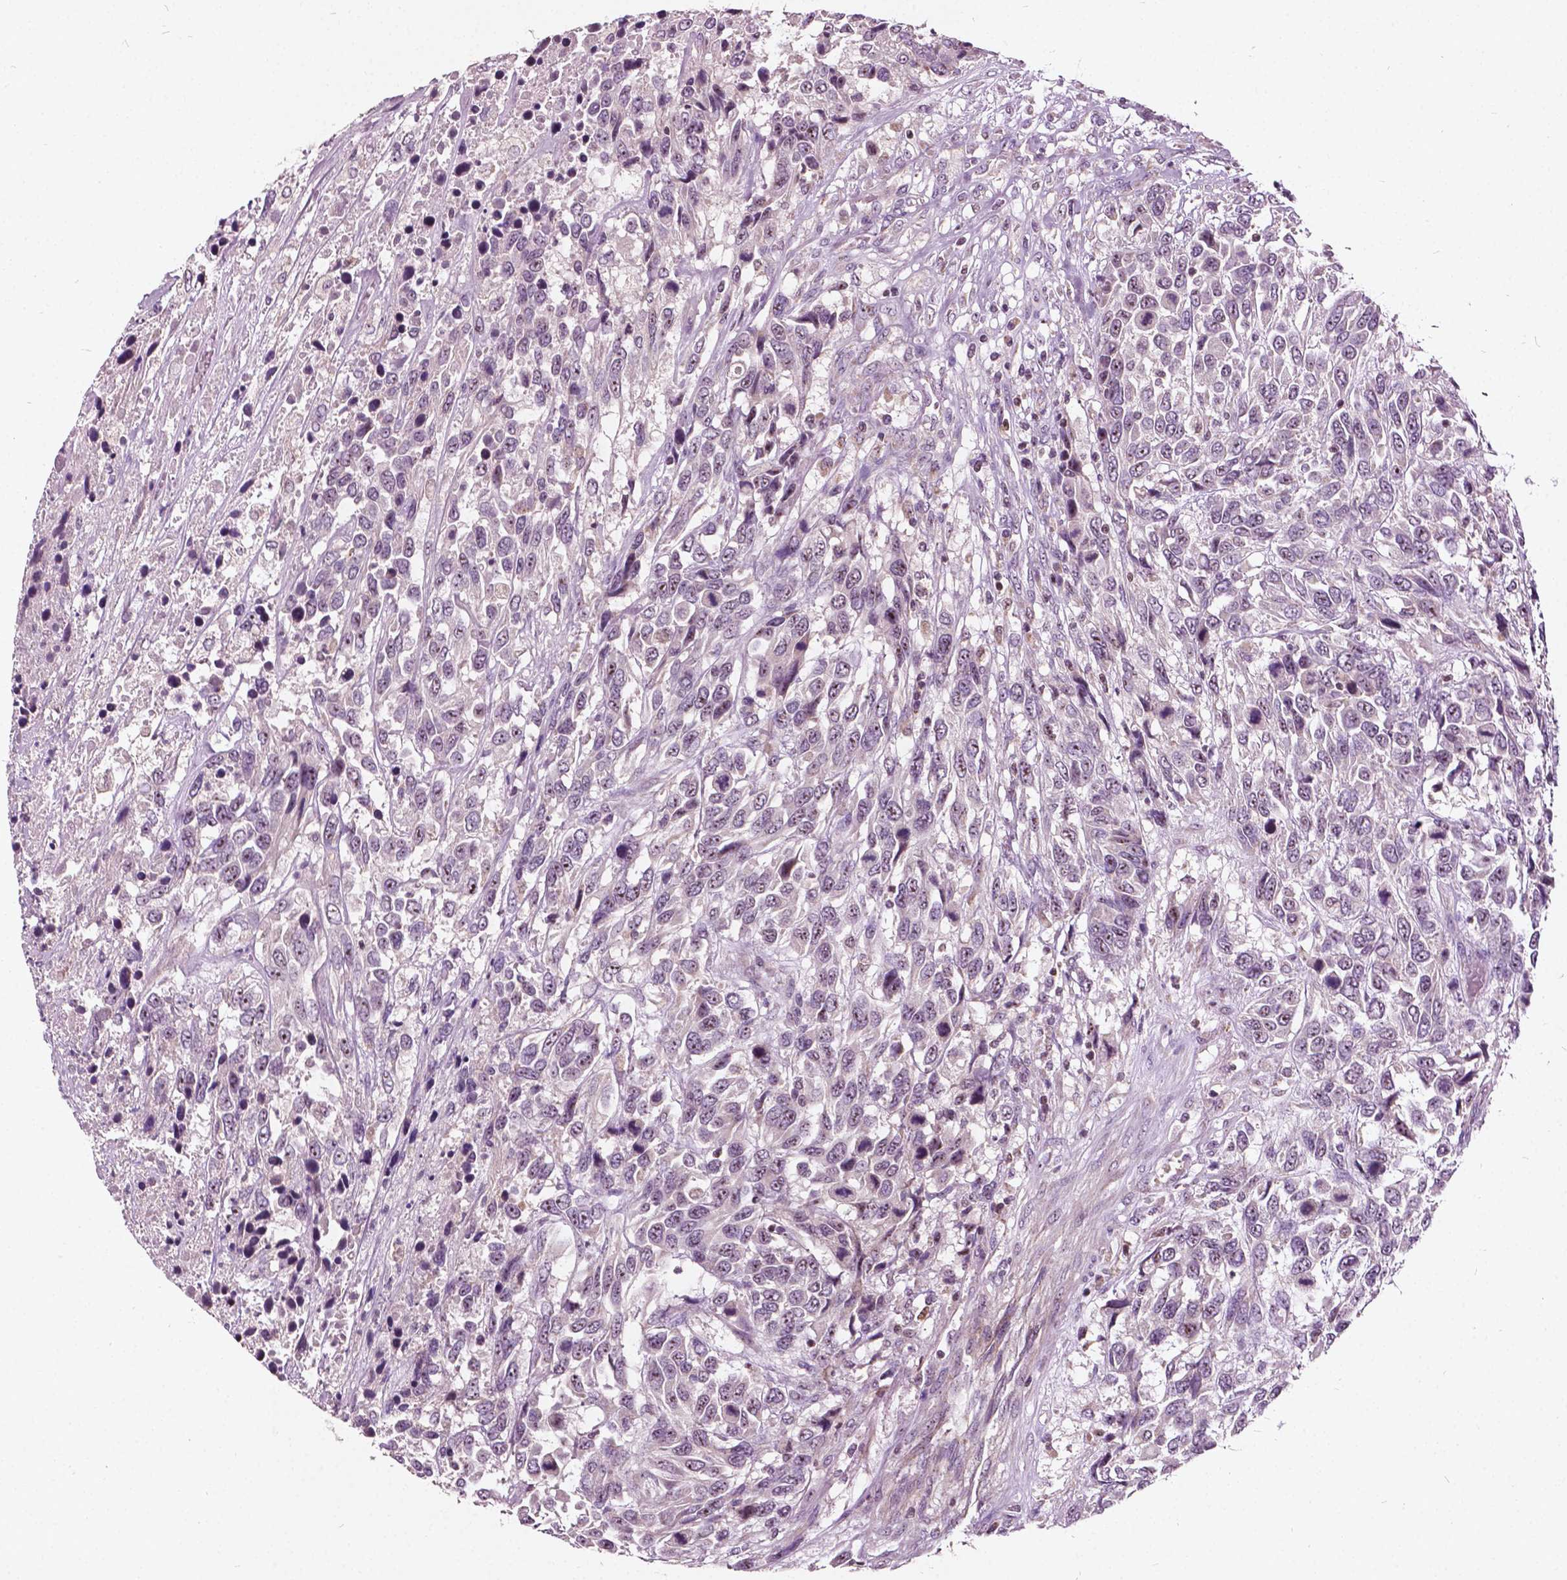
{"staining": {"intensity": "weak", "quantity": "25%-75%", "location": "nuclear"}, "tissue": "urothelial cancer", "cell_type": "Tumor cells", "image_type": "cancer", "snomed": [{"axis": "morphology", "description": "Urothelial carcinoma, High grade"}, {"axis": "topography", "description": "Urinary bladder"}], "caption": "Immunohistochemical staining of urothelial carcinoma (high-grade) reveals weak nuclear protein expression in about 25%-75% of tumor cells.", "gene": "ODF3L2", "patient": {"sex": "female", "age": 70}}